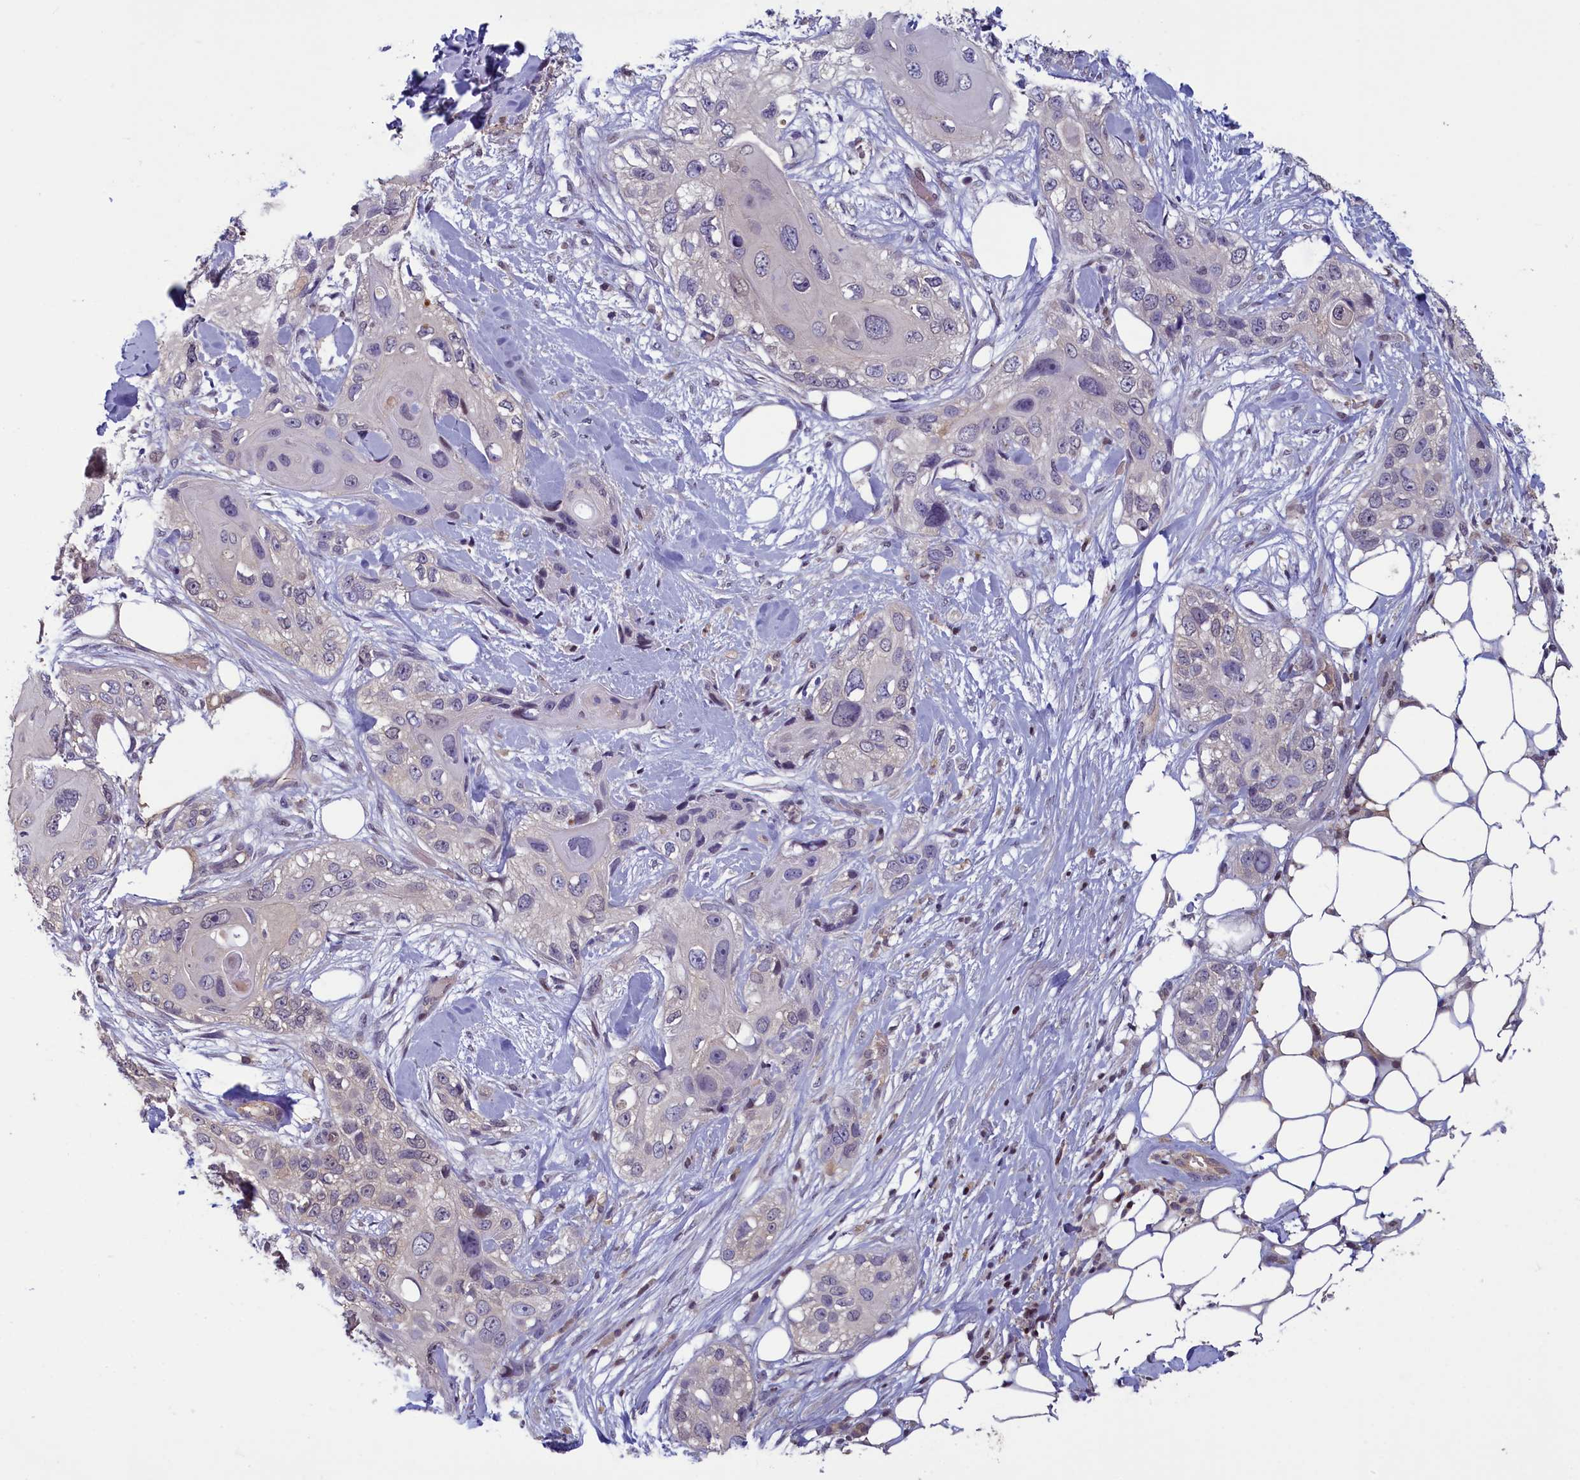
{"staining": {"intensity": "negative", "quantity": "none", "location": "none"}, "tissue": "skin cancer", "cell_type": "Tumor cells", "image_type": "cancer", "snomed": [{"axis": "morphology", "description": "Normal tissue, NOS"}, {"axis": "morphology", "description": "Squamous cell carcinoma, NOS"}, {"axis": "topography", "description": "Skin"}], "caption": "DAB immunohistochemical staining of skin squamous cell carcinoma reveals no significant expression in tumor cells.", "gene": "NUBP1", "patient": {"sex": "male", "age": 72}}